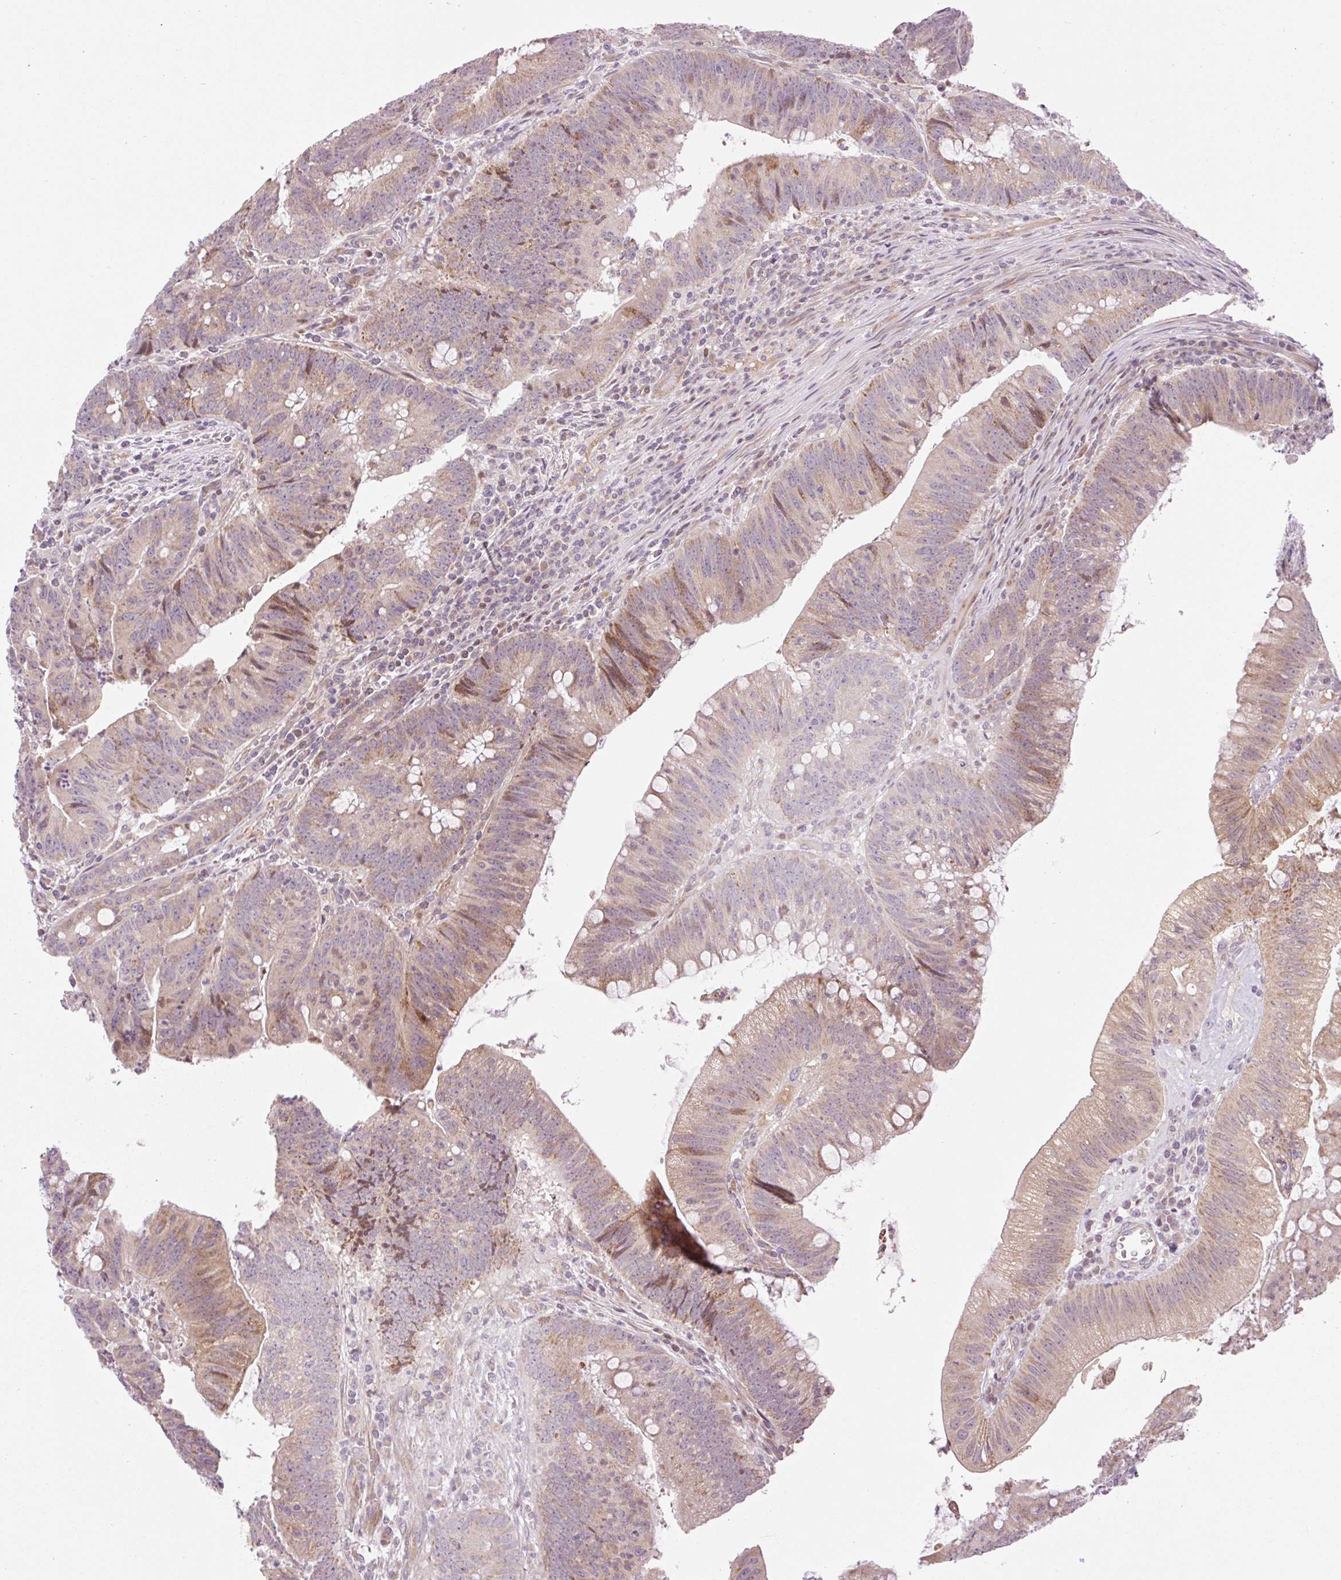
{"staining": {"intensity": "moderate", "quantity": "25%-75%", "location": "cytoplasmic/membranous"}, "tissue": "colorectal cancer", "cell_type": "Tumor cells", "image_type": "cancer", "snomed": [{"axis": "morphology", "description": "Adenocarcinoma, NOS"}, {"axis": "topography", "description": "Colon"}], "caption": "A high-resolution photomicrograph shows immunohistochemistry (IHC) staining of colorectal adenocarcinoma, which reveals moderate cytoplasmic/membranous positivity in about 25%-75% of tumor cells.", "gene": "ZNF394", "patient": {"sex": "female", "age": 87}}